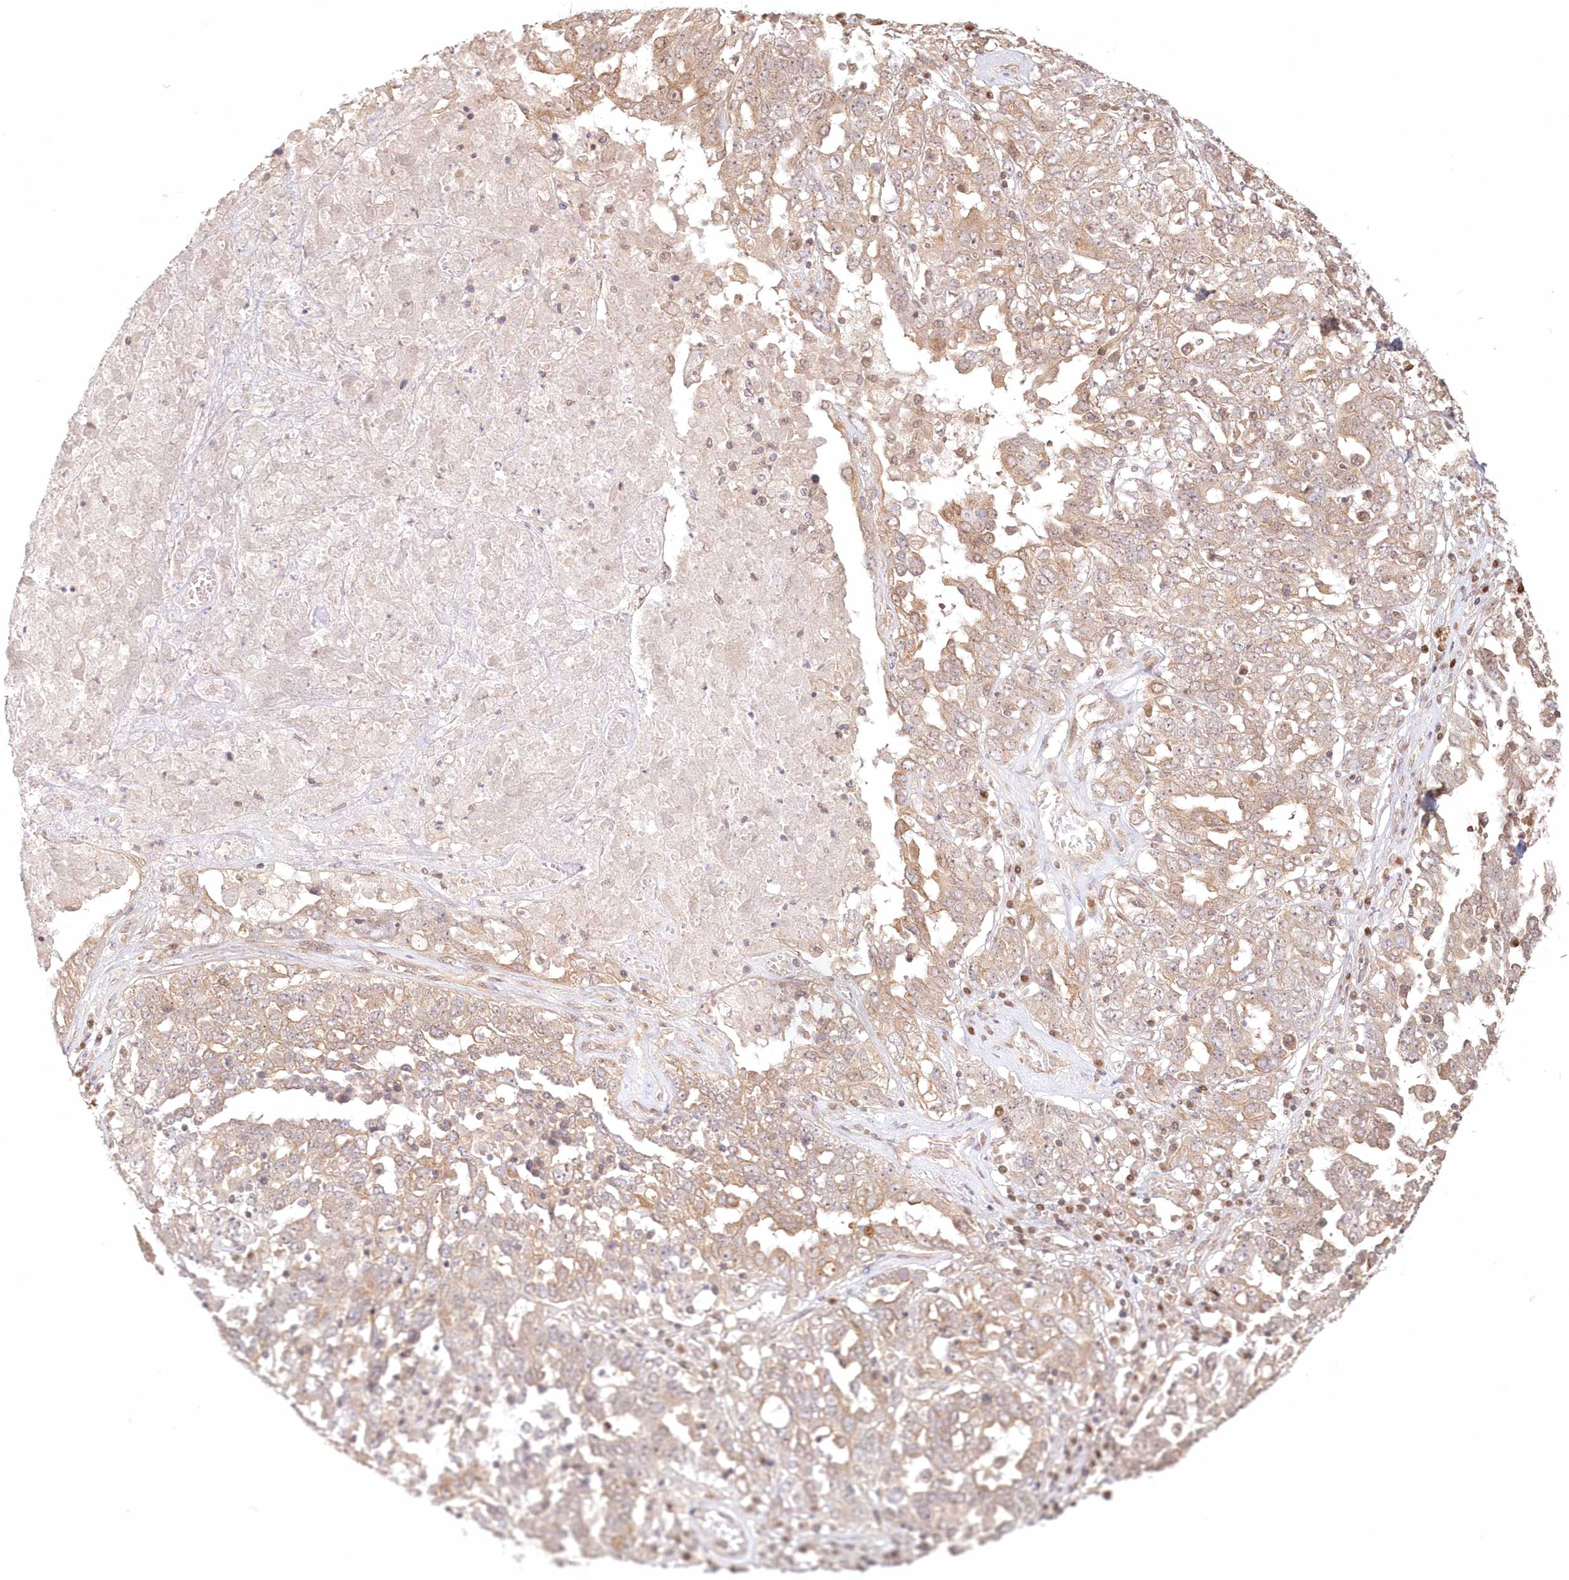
{"staining": {"intensity": "moderate", "quantity": "25%-75%", "location": "cytoplasmic/membranous"}, "tissue": "ovarian cancer", "cell_type": "Tumor cells", "image_type": "cancer", "snomed": [{"axis": "morphology", "description": "Carcinoma, endometroid"}, {"axis": "topography", "description": "Ovary"}], "caption": "The immunohistochemical stain highlights moderate cytoplasmic/membranous positivity in tumor cells of endometroid carcinoma (ovarian) tissue. The staining was performed using DAB (3,3'-diaminobenzidine) to visualize the protein expression in brown, while the nuclei were stained in blue with hematoxylin (Magnification: 20x).", "gene": "KIAA0232", "patient": {"sex": "female", "age": 62}}